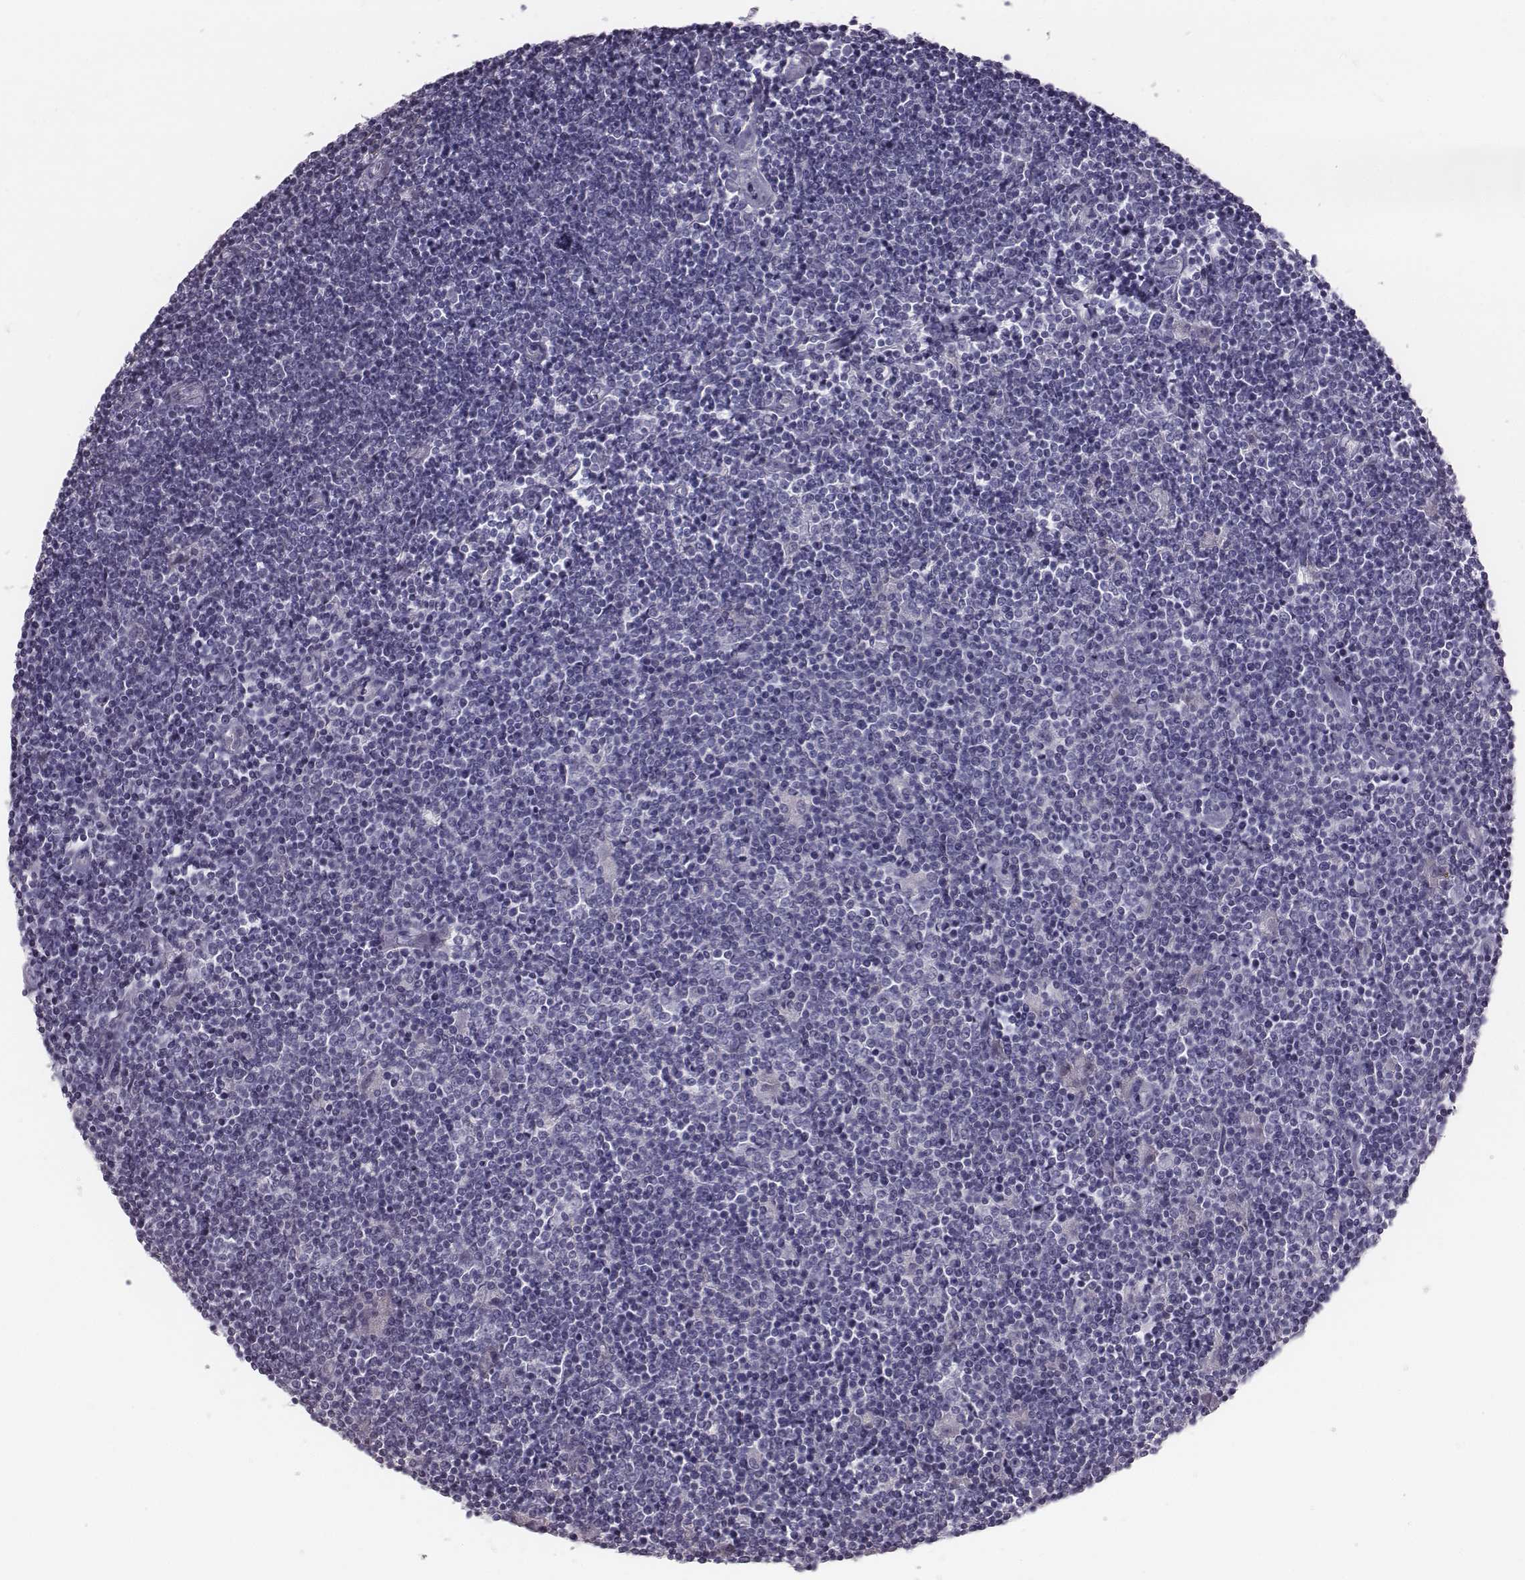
{"staining": {"intensity": "negative", "quantity": "none", "location": "none"}, "tissue": "lymphoma", "cell_type": "Tumor cells", "image_type": "cancer", "snomed": [{"axis": "morphology", "description": "Hodgkin's disease, NOS"}, {"axis": "topography", "description": "Lymph node"}], "caption": "Immunohistochemical staining of Hodgkin's disease reveals no significant staining in tumor cells.", "gene": "CRISP1", "patient": {"sex": "male", "age": 40}}